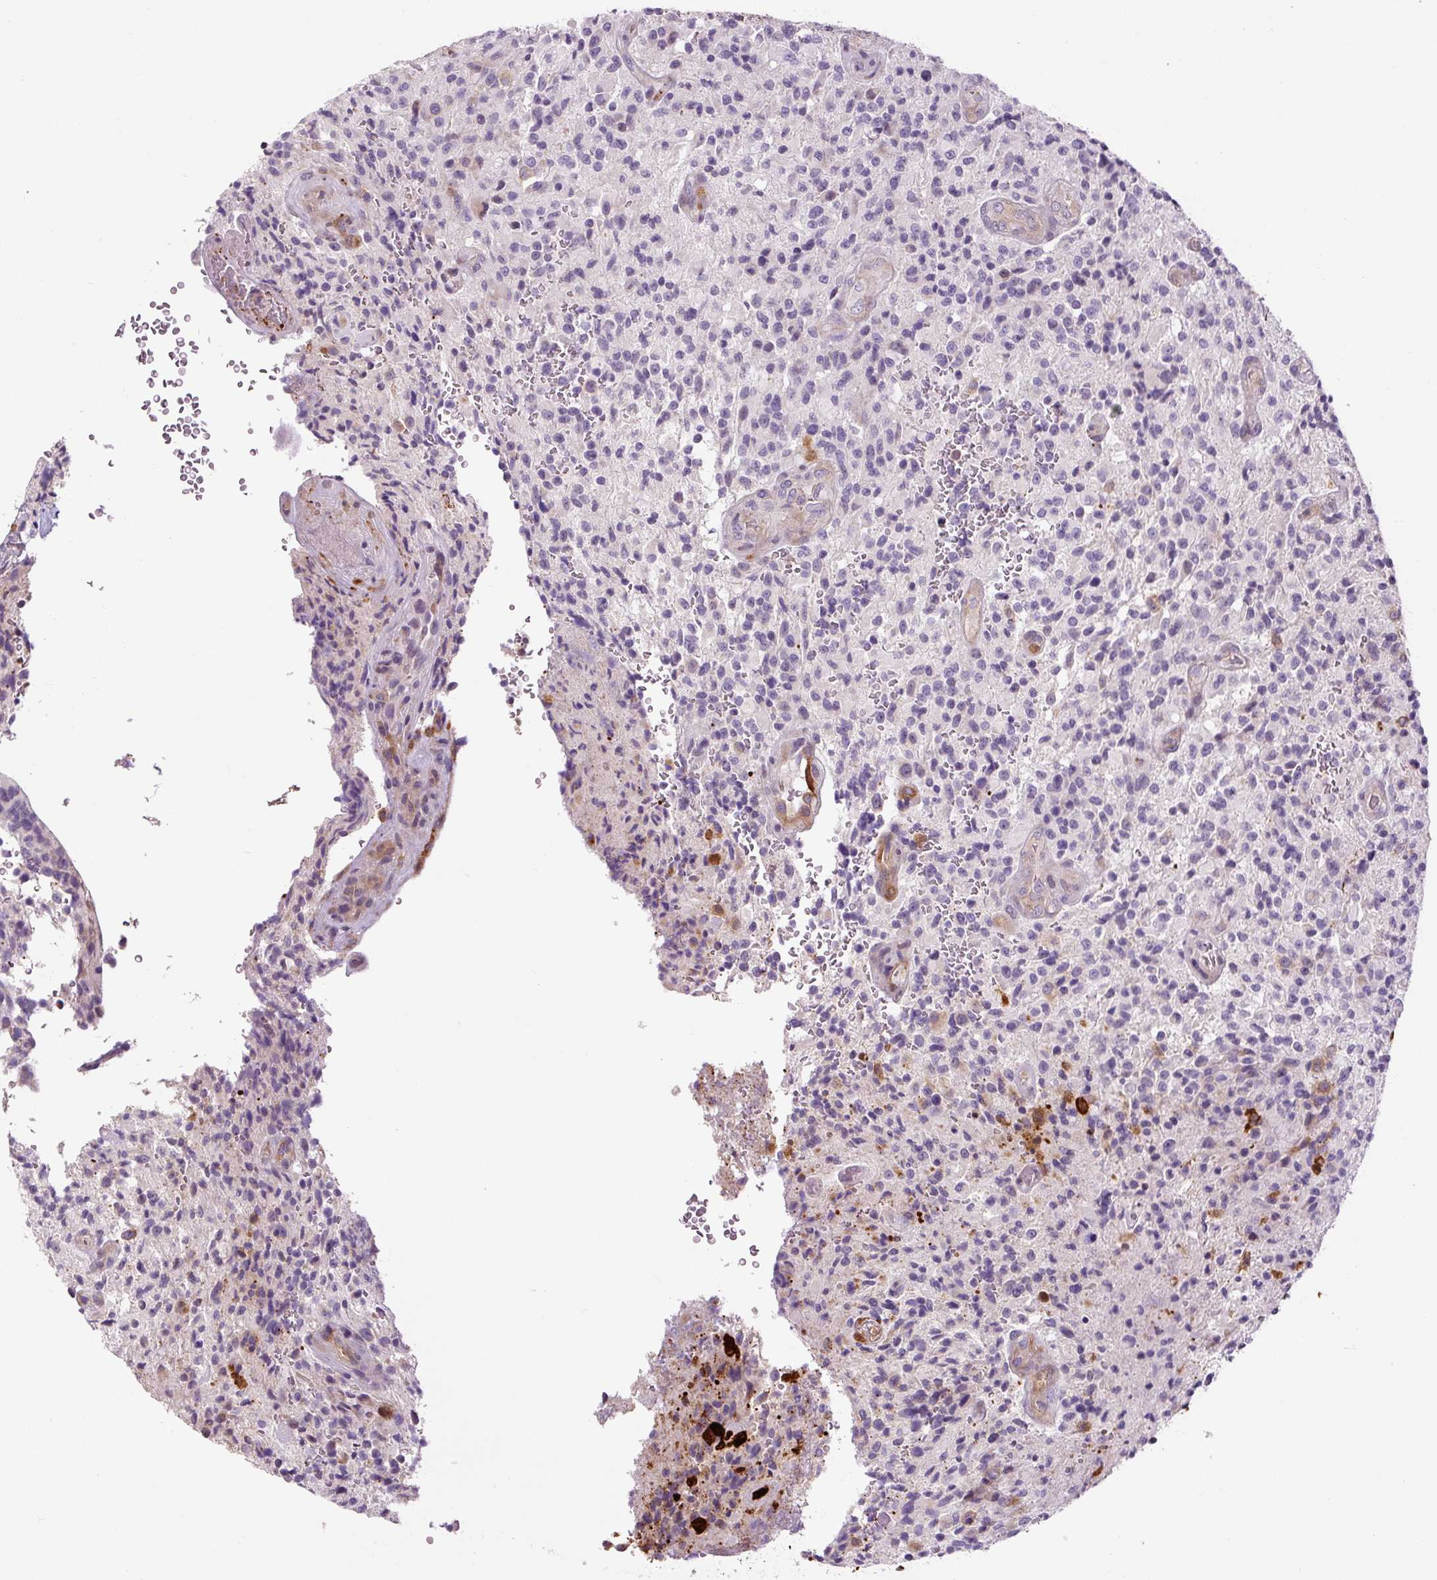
{"staining": {"intensity": "negative", "quantity": "none", "location": "none"}, "tissue": "glioma", "cell_type": "Tumor cells", "image_type": "cancer", "snomed": [{"axis": "morphology", "description": "Normal tissue, NOS"}, {"axis": "morphology", "description": "Glioma, malignant, High grade"}, {"axis": "topography", "description": "Cerebral cortex"}], "caption": "Image shows no significant protein expression in tumor cells of glioma.", "gene": "FUT10", "patient": {"sex": "male", "age": 56}}